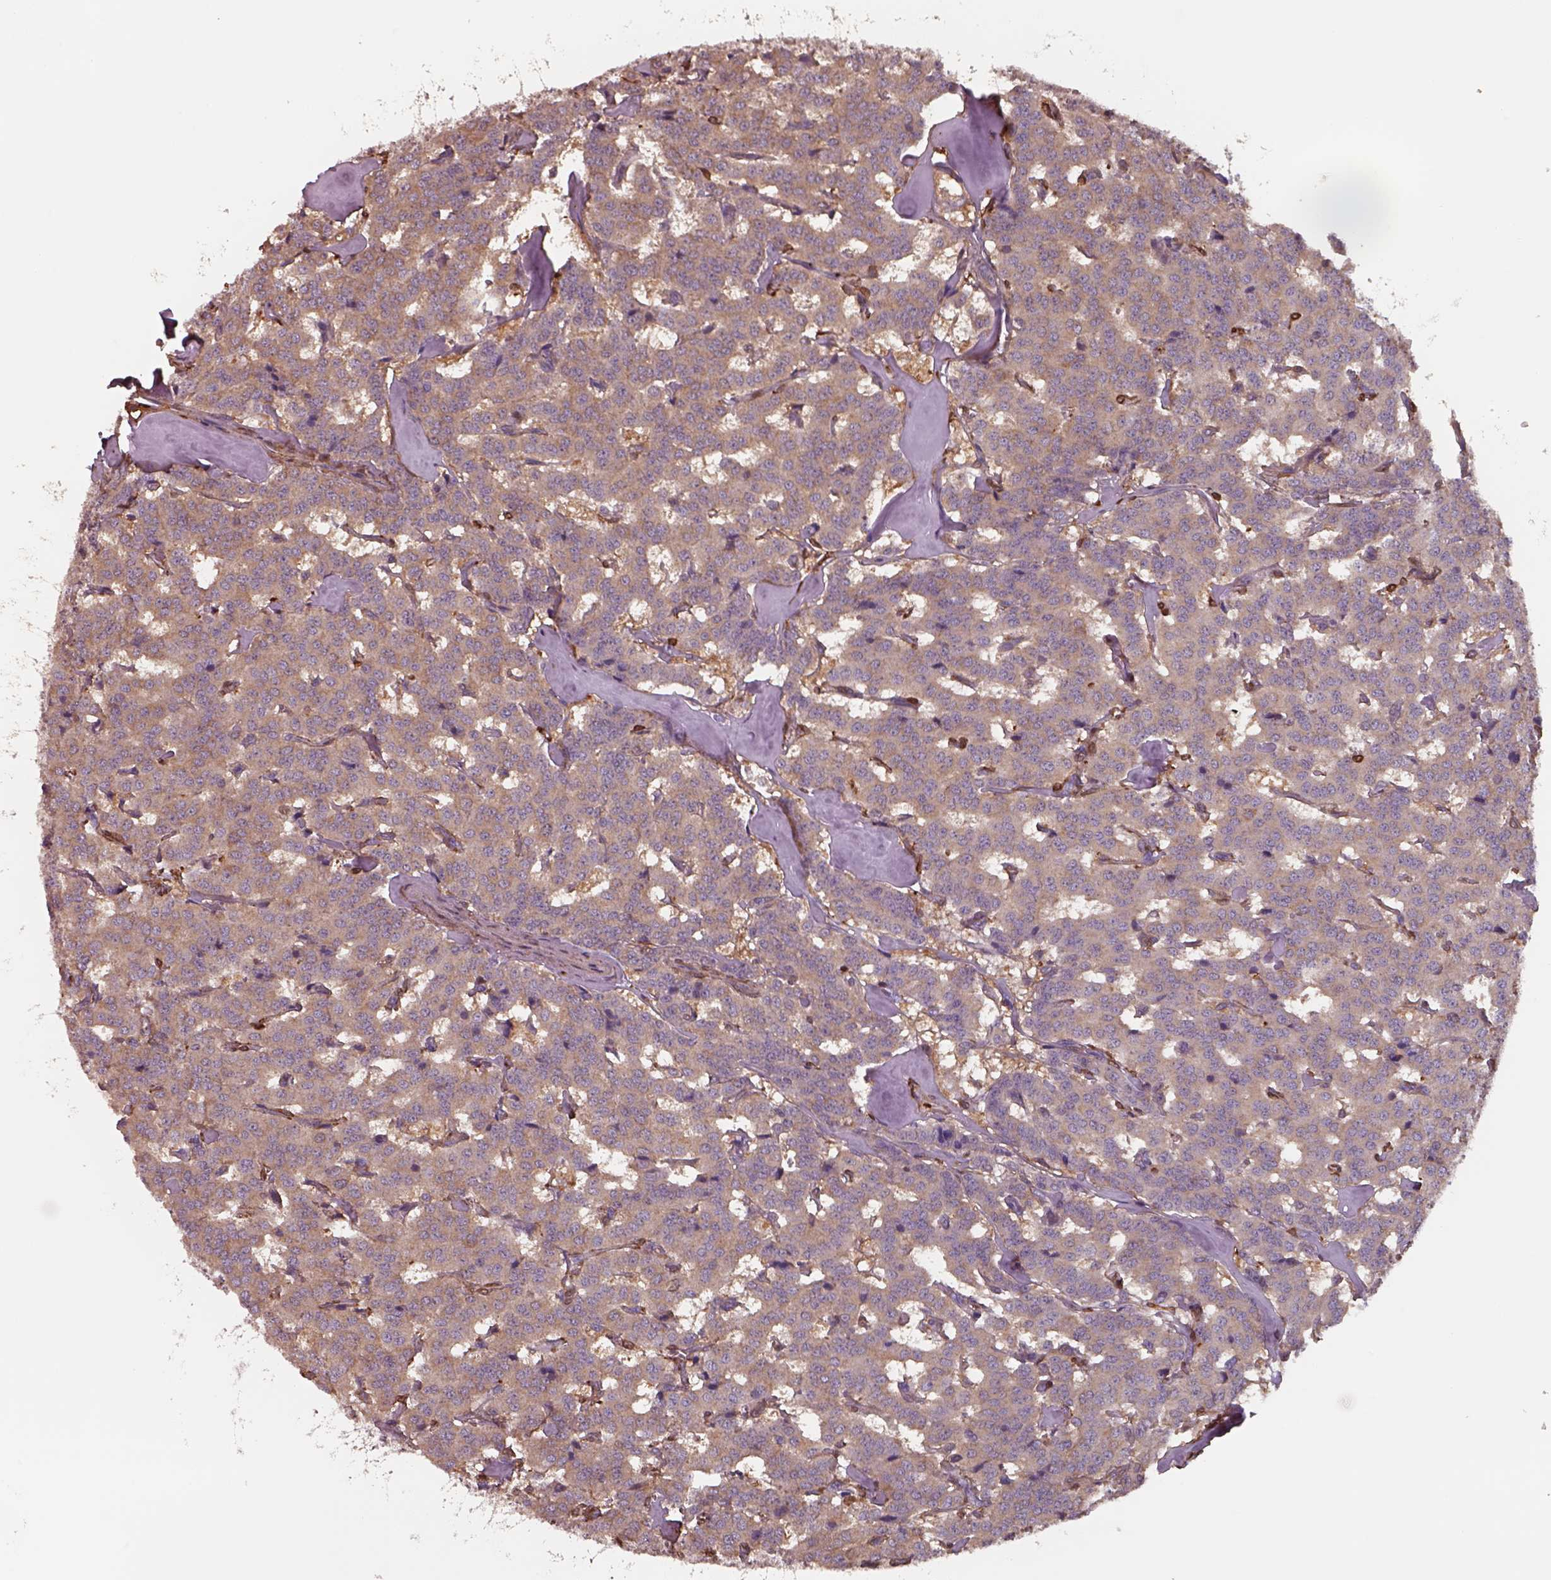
{"staining": {"intensity": "moderate", "quantity": ">75%", "location": "cytoplasmic/membranous"}, "tissue": "carcinoid", "cell_type": "Tumor cells", "image_type": "cancer", "snomed": [{"axis": "morphology", "description": "Carcinoid, malignant, NOS"}, {"axis": "topography", "description": "Lung"}], "caption": "Human malignant carcinoid stained with a protein marker displays moderate staining in tumor cells.", "gene": "ISYNA1", "patient": {"sex": "female", "age": 46}}